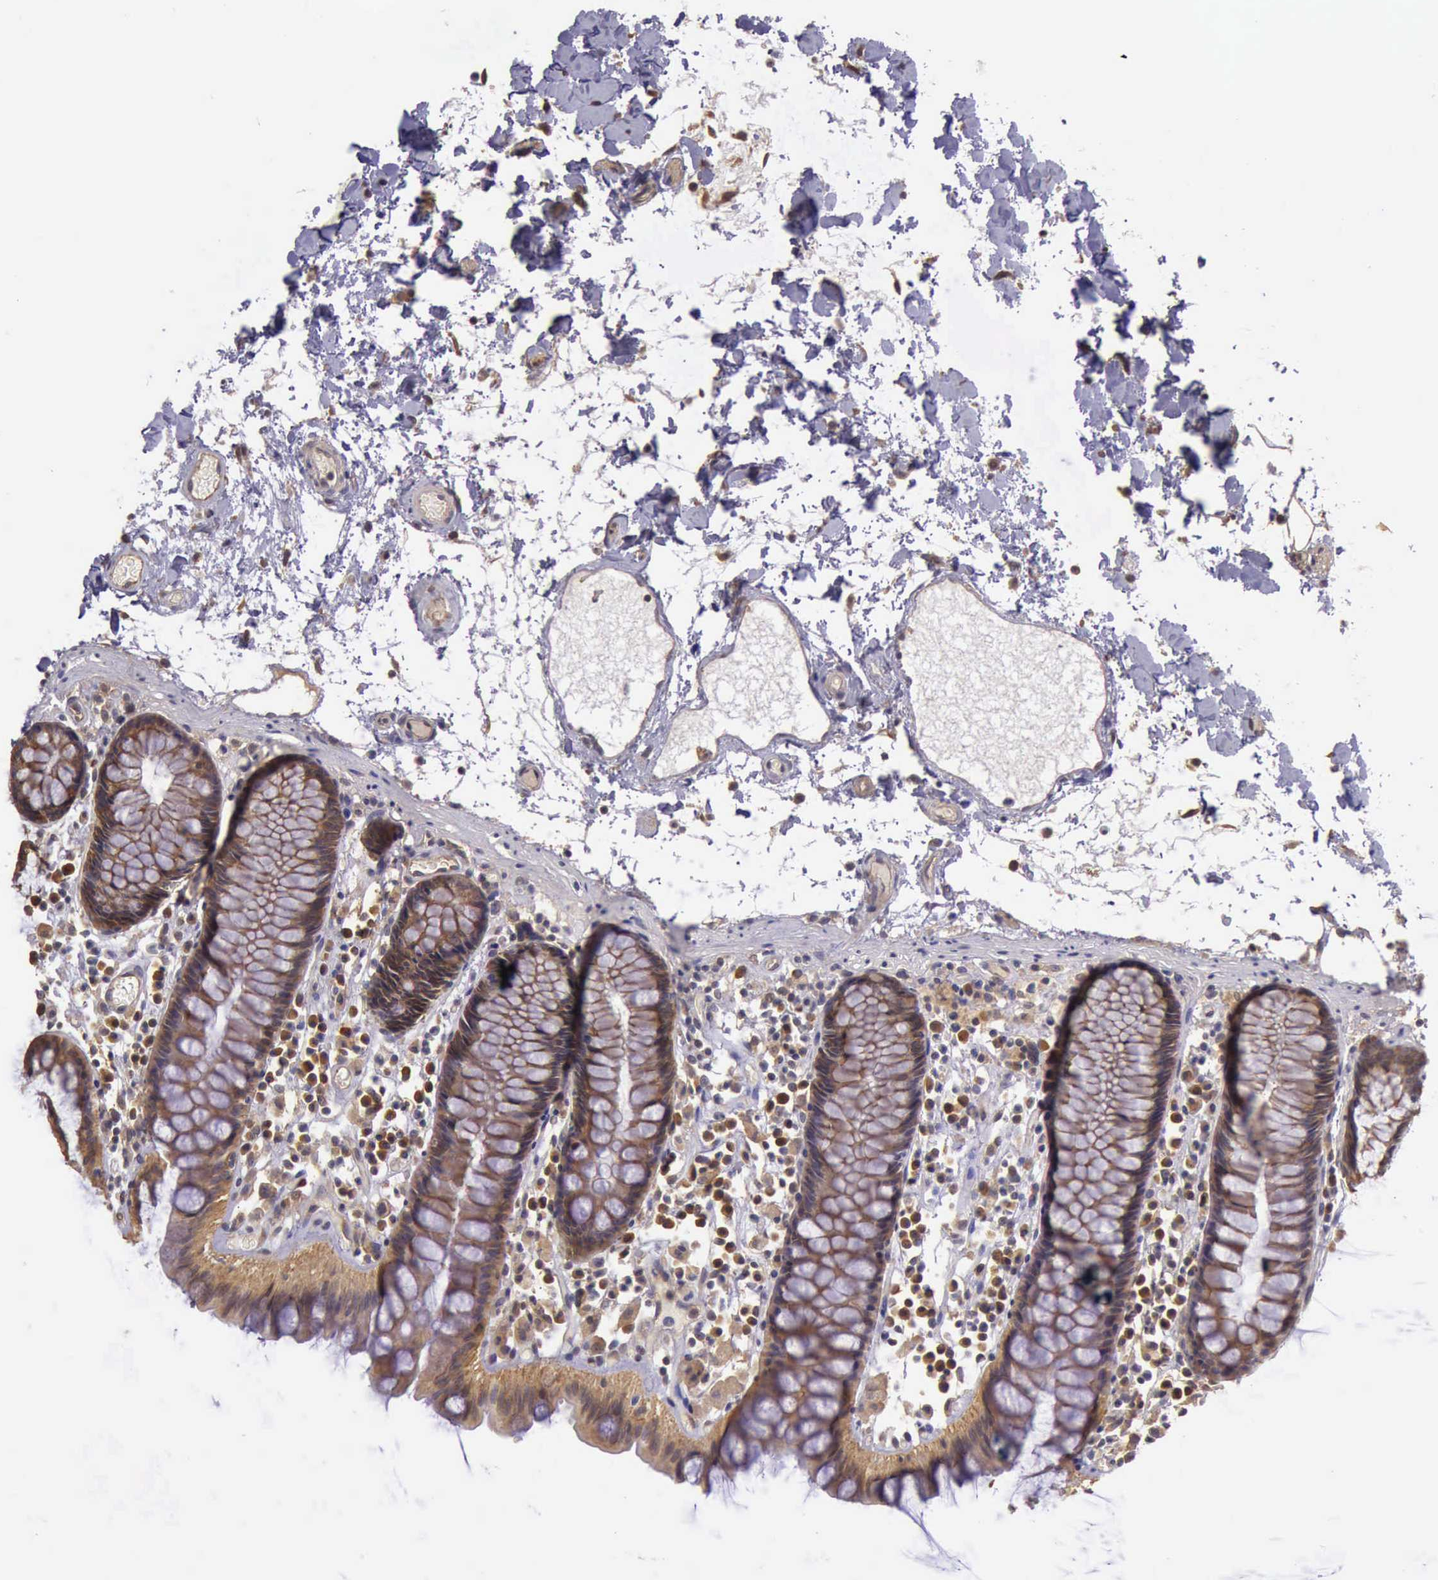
{"staining": {"intensity": "weak", "quantity": "25%-75%", "location": "cytoplasmic/membranous"}, "tissue": "colon", "cell_type": "Endothelial cells", "image_type": "normal", "snomed": [{"axis": "morphology", "description": "Normal tissue, NOS"}, {"axis": "topography", "description": "Colon"}], "caption": "A high-resolution micrograph shows immunohistochemistry staining of normal colon, which demonstrates weak cytoplasmic/membranous expression in about 25%-75% of endothelial cells. The protein of interest is stained brown, and the nuclei are stained in blue (DAB (3,3'-diaminobenzidine) IHC with brightfield microscopy, high magnification).", "gene": "EIF5", "patient": {"sex": "female", "age": 78}}